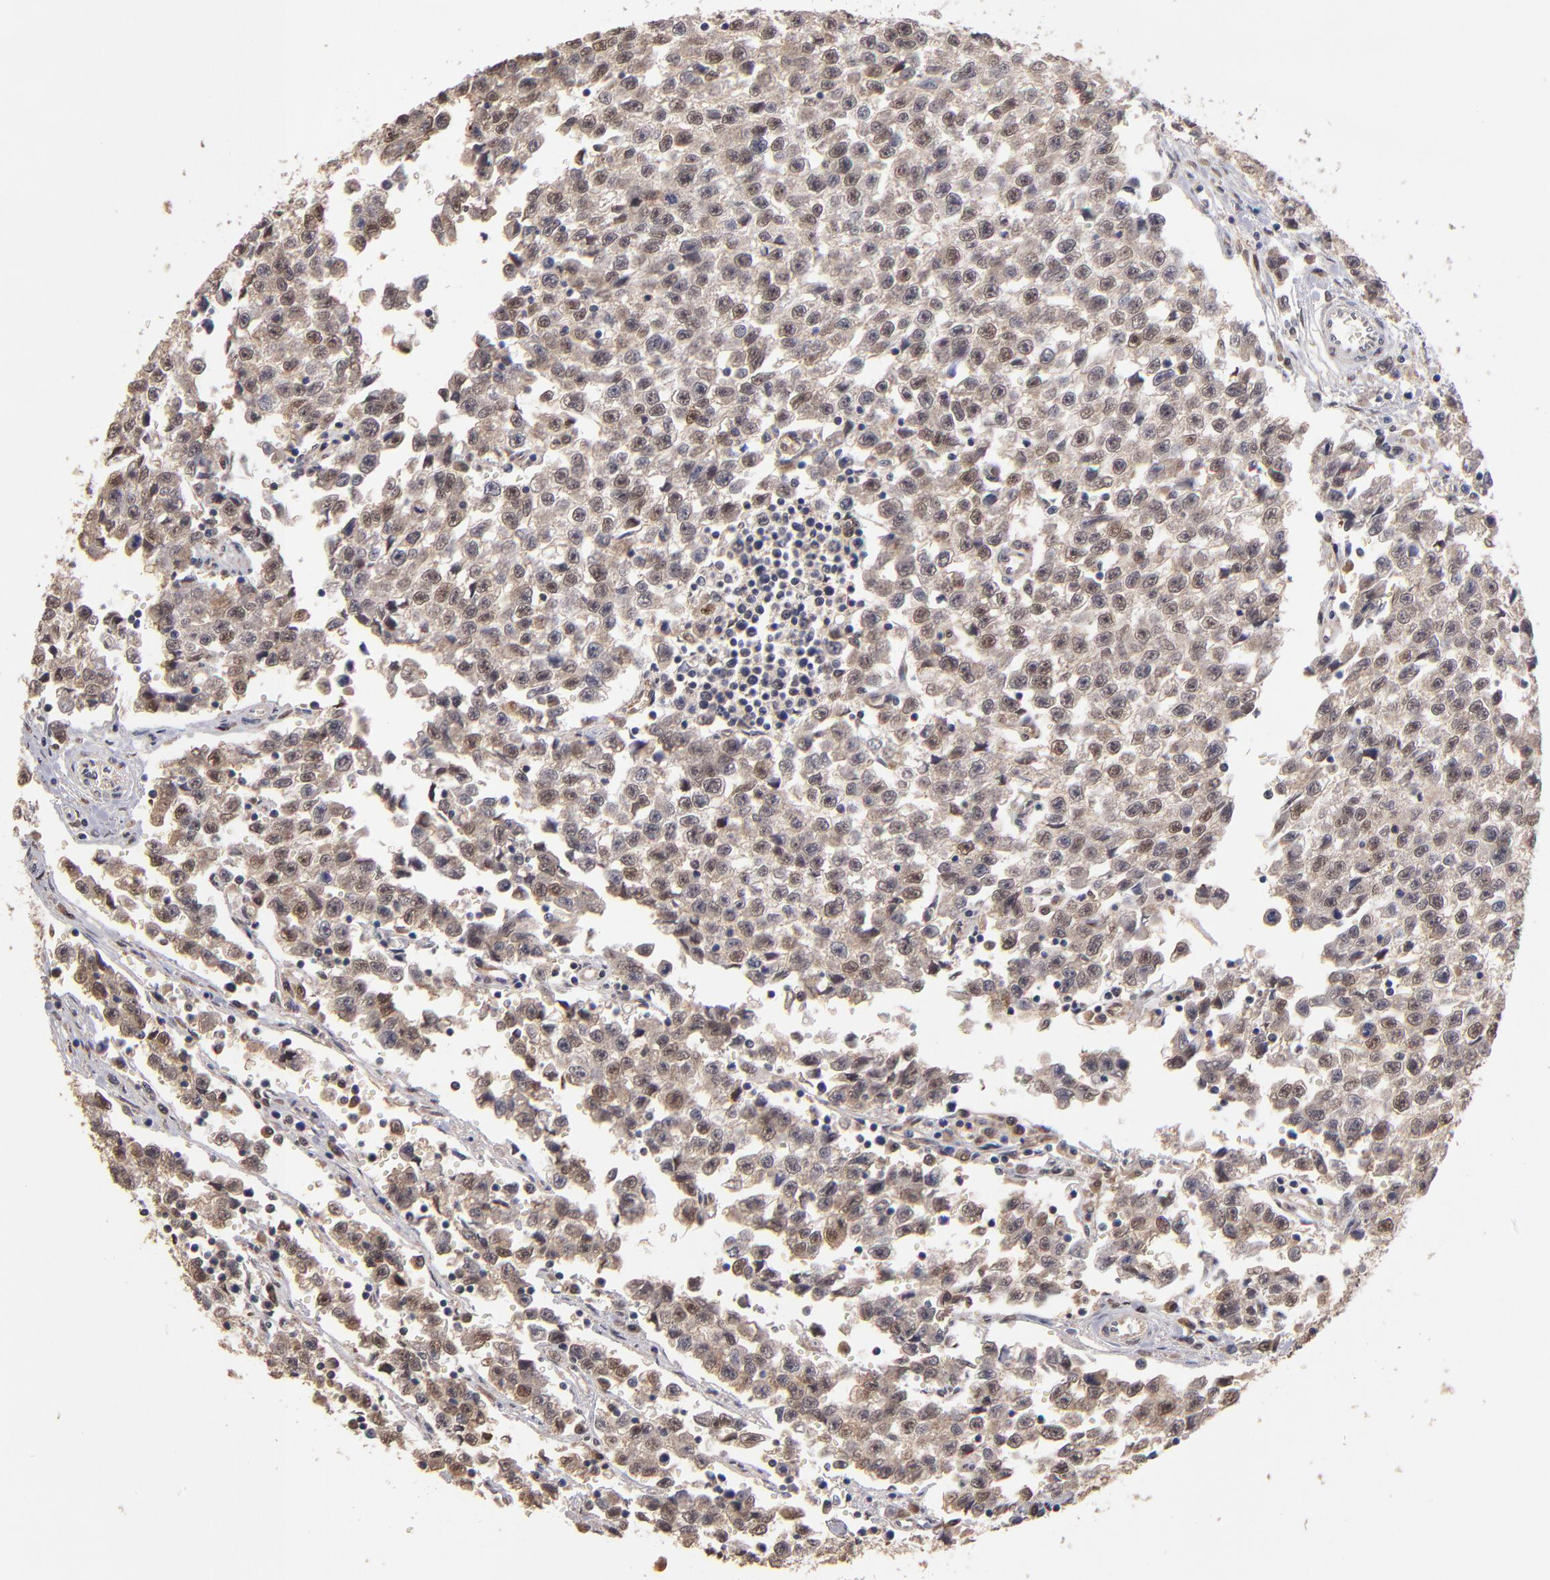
{"staining": {"intensity": "weak", "quantity": "25%-75%", "location": "cytoplasmic/membranous"}, "tissue": "testis cancer", "cell_type": "Tumor cells", "image_type": "cancer", "snomed": [{"axis": "morphology", "description": "Seminoma, NOS"}, {"axis": "topography", "description": "Testis"}], "caption": "Approximately 25%-75% of tumor cells in testis cancer (seminoma) exhibit weak cytoplasmic/membranous protein positivity as visualized by brown immunohistochemical staining.", "gene": "PSMD10", "patient": {"sex": "male", "age": 35}}